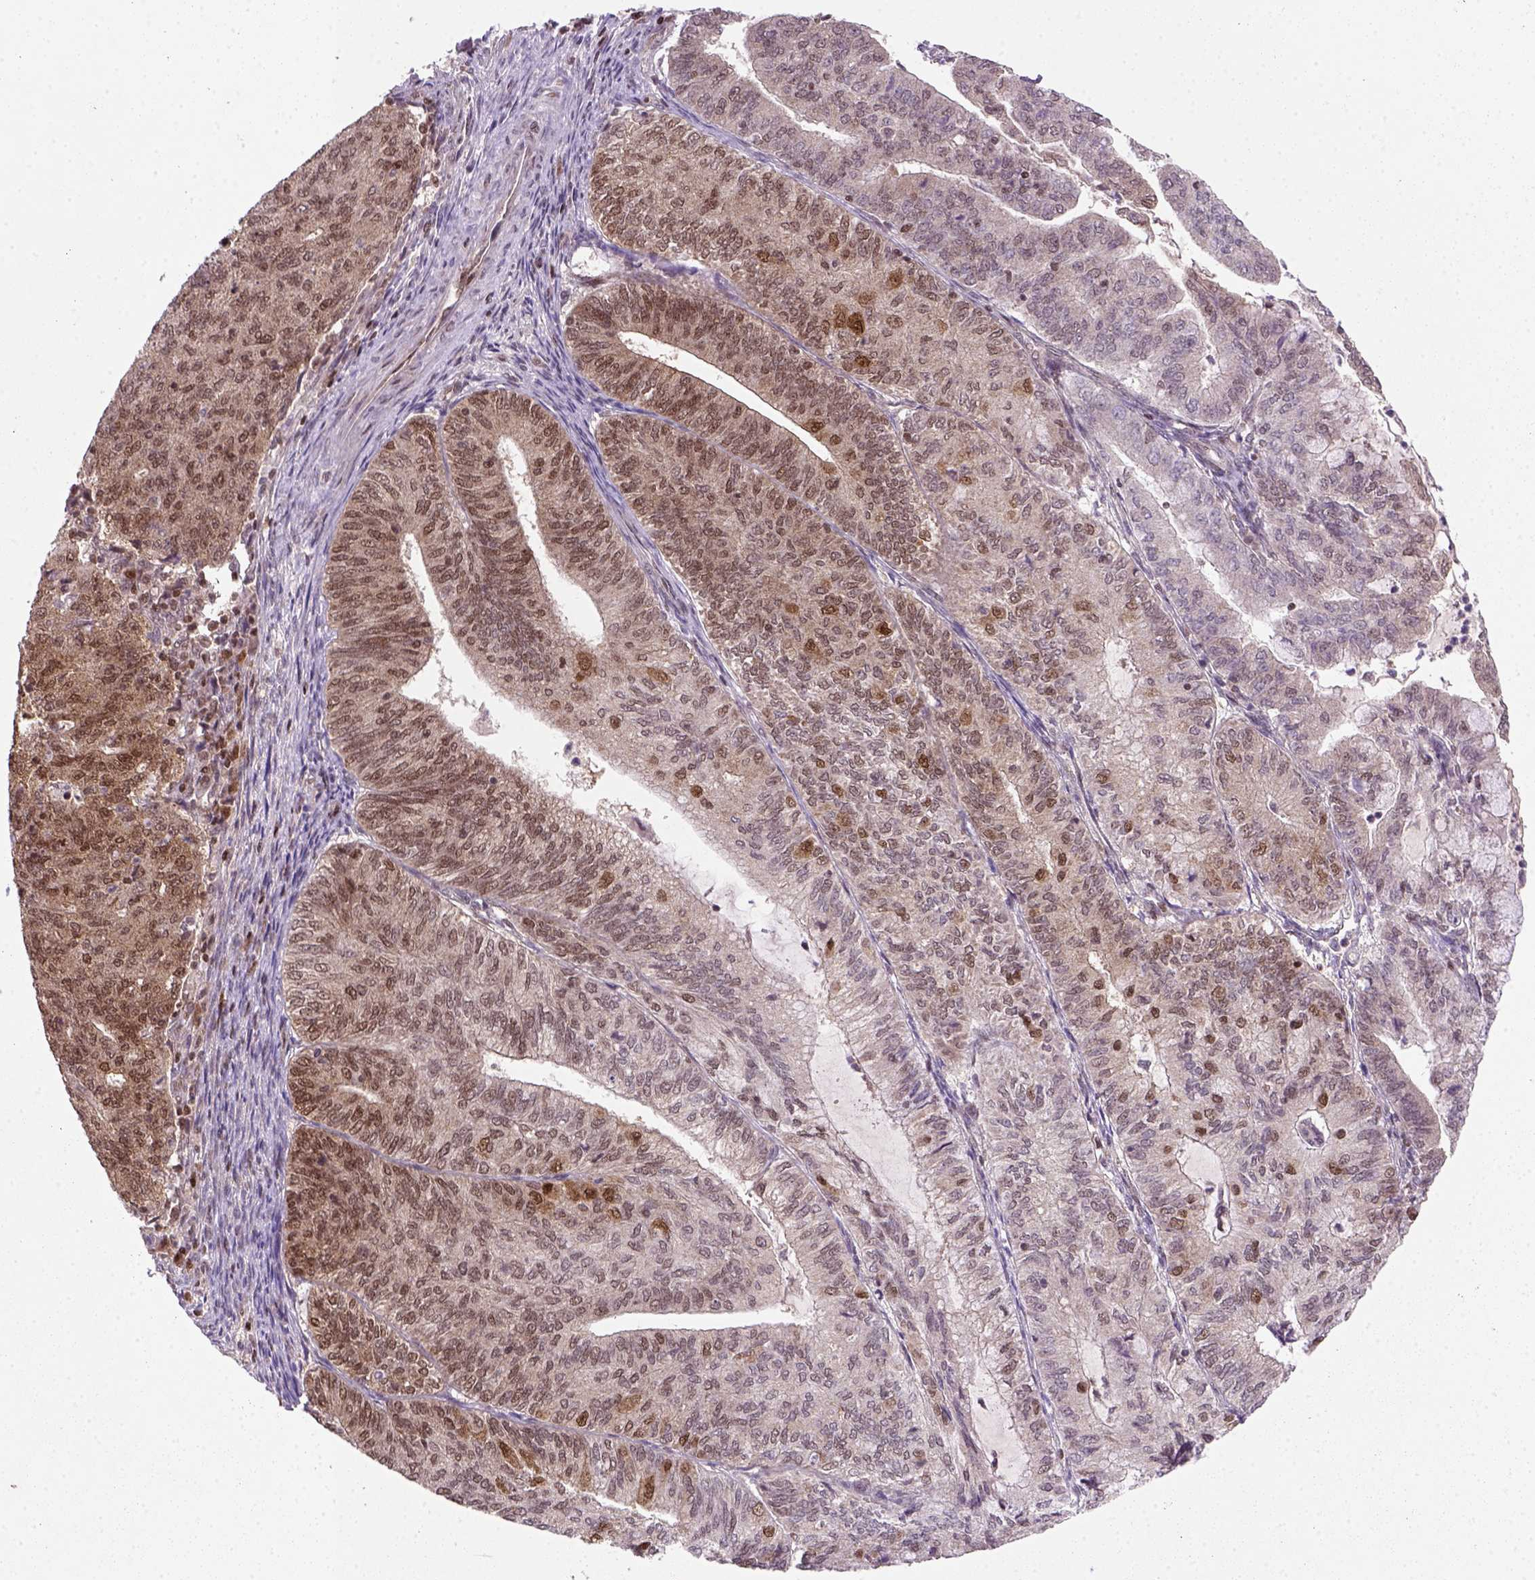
{"staining": {"intensity": "moderate", "quantity": ">75%", "location": "nuclear"}, "tissue": "endometrial cancer", "cell_type": "Tumor cells", "image_type": "cancer", "snomed": [{"axis": "morphology", "description": "Adenocarcinoma, NOS"}, {"axis": "topography", "description": "Endometrium"}], "caption": "There is medium levels of moderate nuclear staining in tumor cells of endometrial cancer (adenocarcinoma), as demonstrated by immunohistochemical staining (brown color).", "gene": "MGMT", "patient": {"sex": "female", "age": 82}}